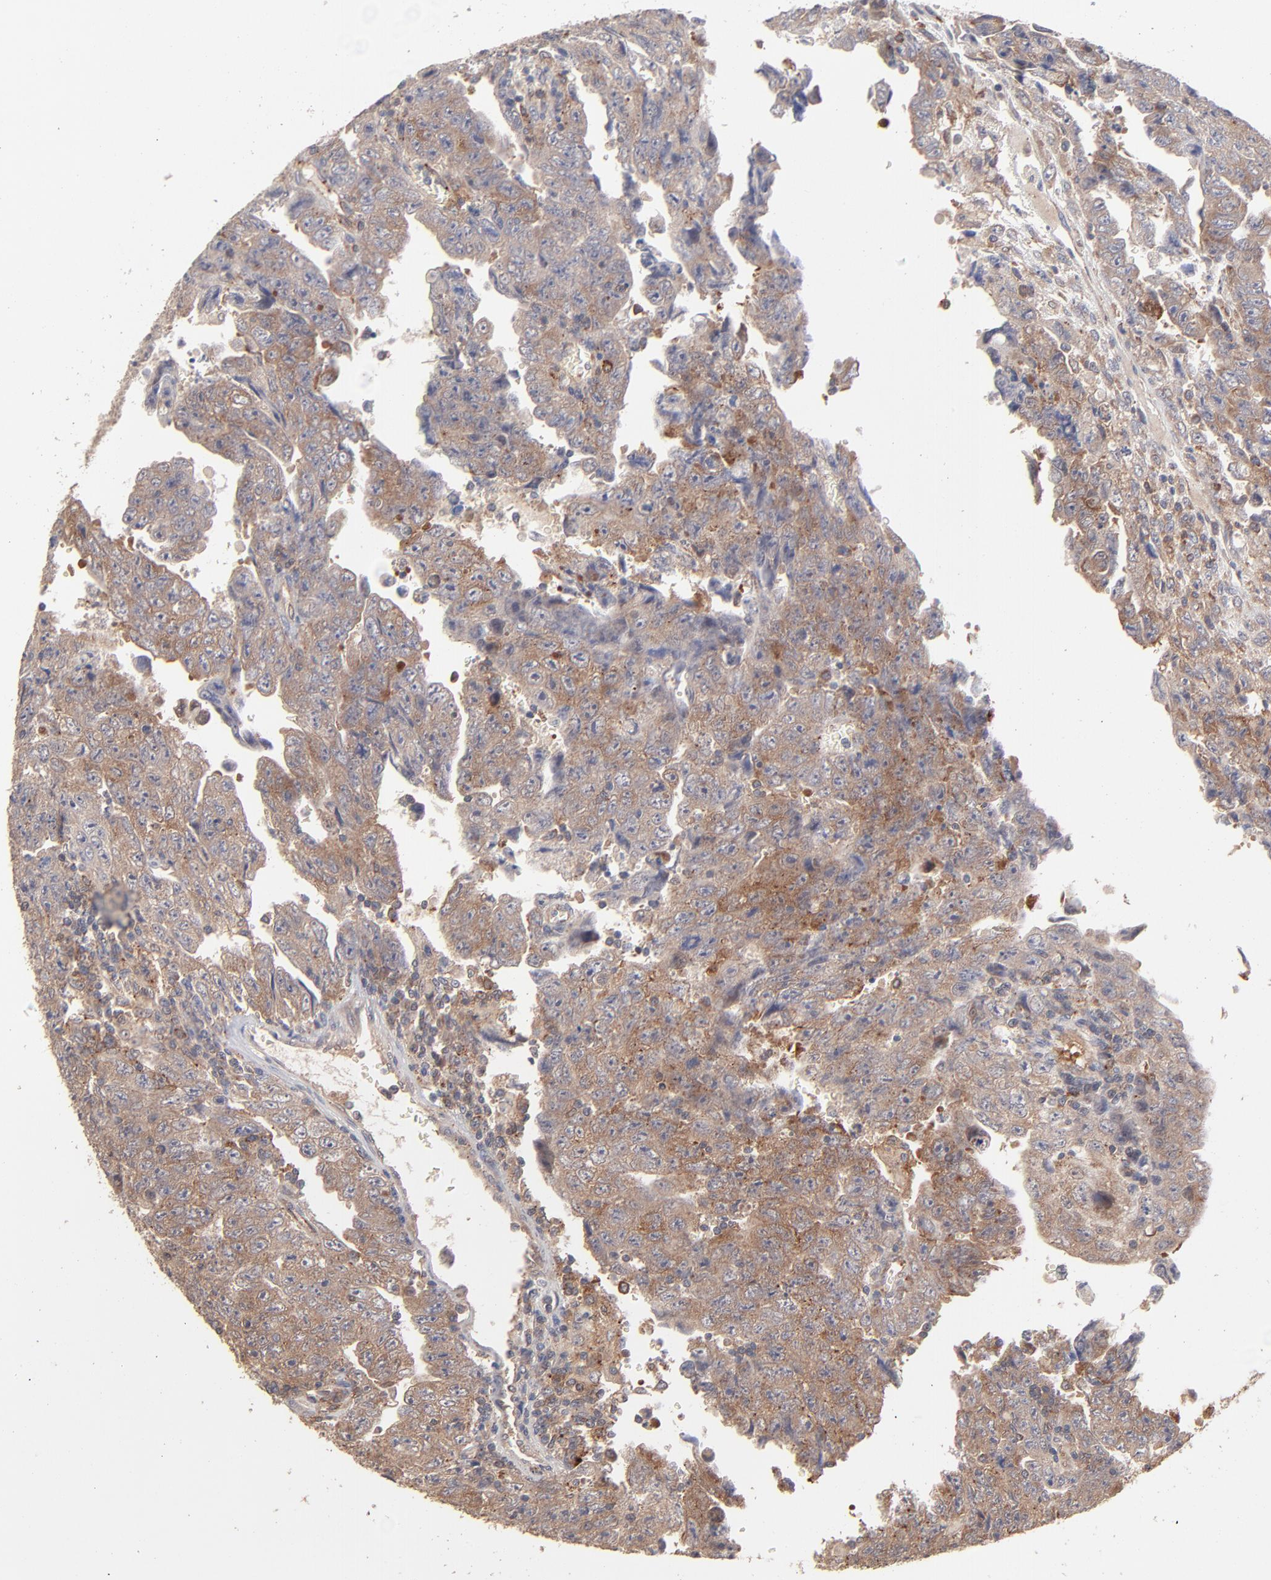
{"staining": {"intensity": "moderate", "quantity": ">75%", "location": "cytoplasmic/membranous"}, "tissue": "testis cancer", "cell_type": "Tumor cells", "image_type": "cancer", "snomed": [{"axis": "morphology", "description": "Carcinoma, Embryonal, NOS"}, {"axis": "topography", "description": "Testis"}], "caption": "Immunohistochemical staining of embryonal carcinoma (testis) exhibits moderate cytoplasmic/membranous protein expression in about >75% of tumor cells.", "gene": "IVNS1ABP", "patient": {"sex": "male", "age": 28}}